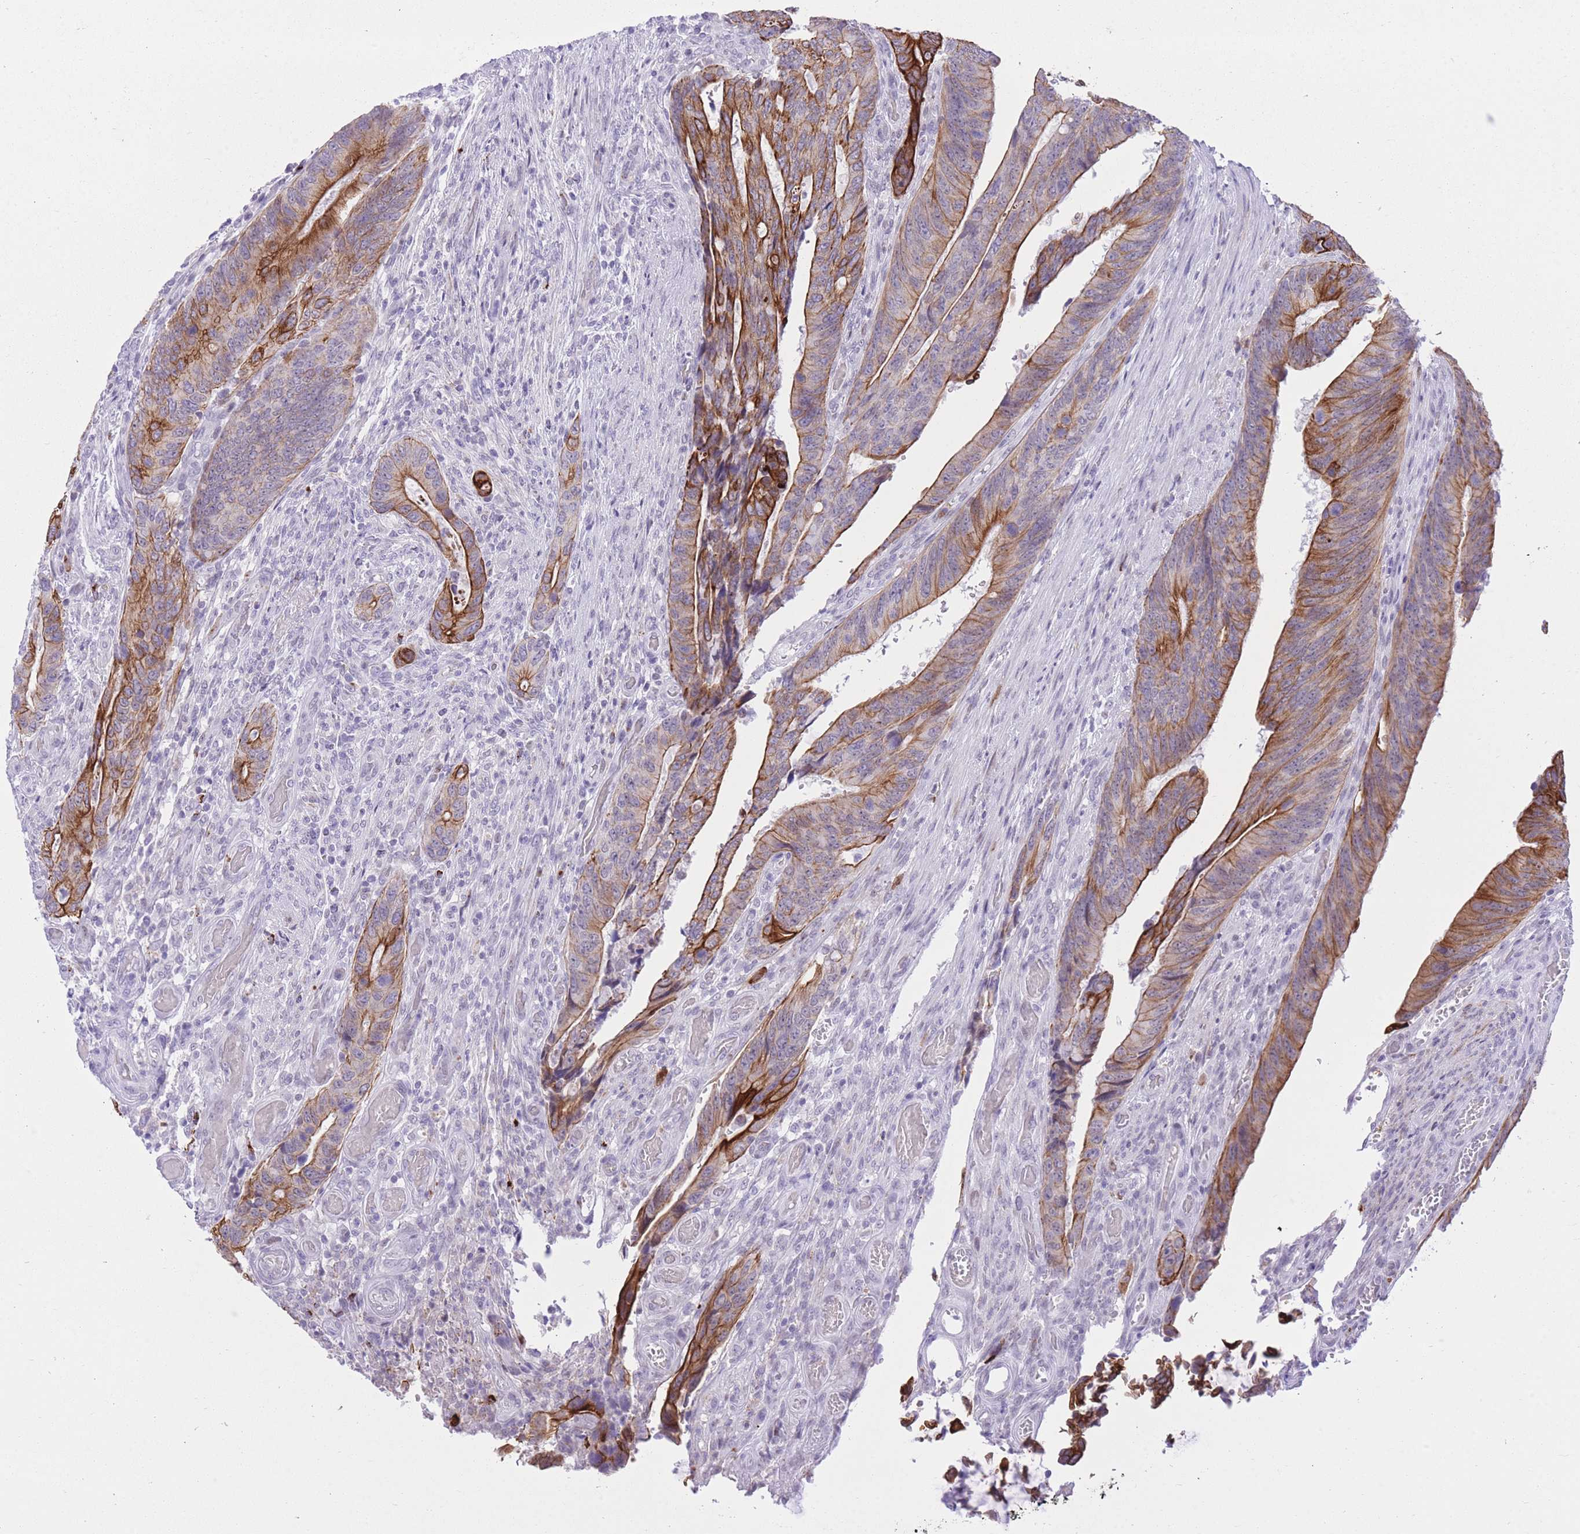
{"staining": {"intensity": "strong", "quantity": ">75%", "location": "cytoplasmic/membranous"}, "tissue": "colorectal cancer", "cell_type": "Tumor cells", "image_type": "cancer", "snomed": [{"axis": "morphology", "description": "Adenocarcinoma, NOS"}, {"axis": "topography", "description": "Colon"}], "caption": "A high-resolution image shows immunohistochemistry (IHC) staining of colorectal adenocarcinoma, which exhibits strong cytoplasmic/membranous expression in about >75% of tumor cells.", "gene": "MEIS3", "patient": {"sex": "male", "age": 87}}